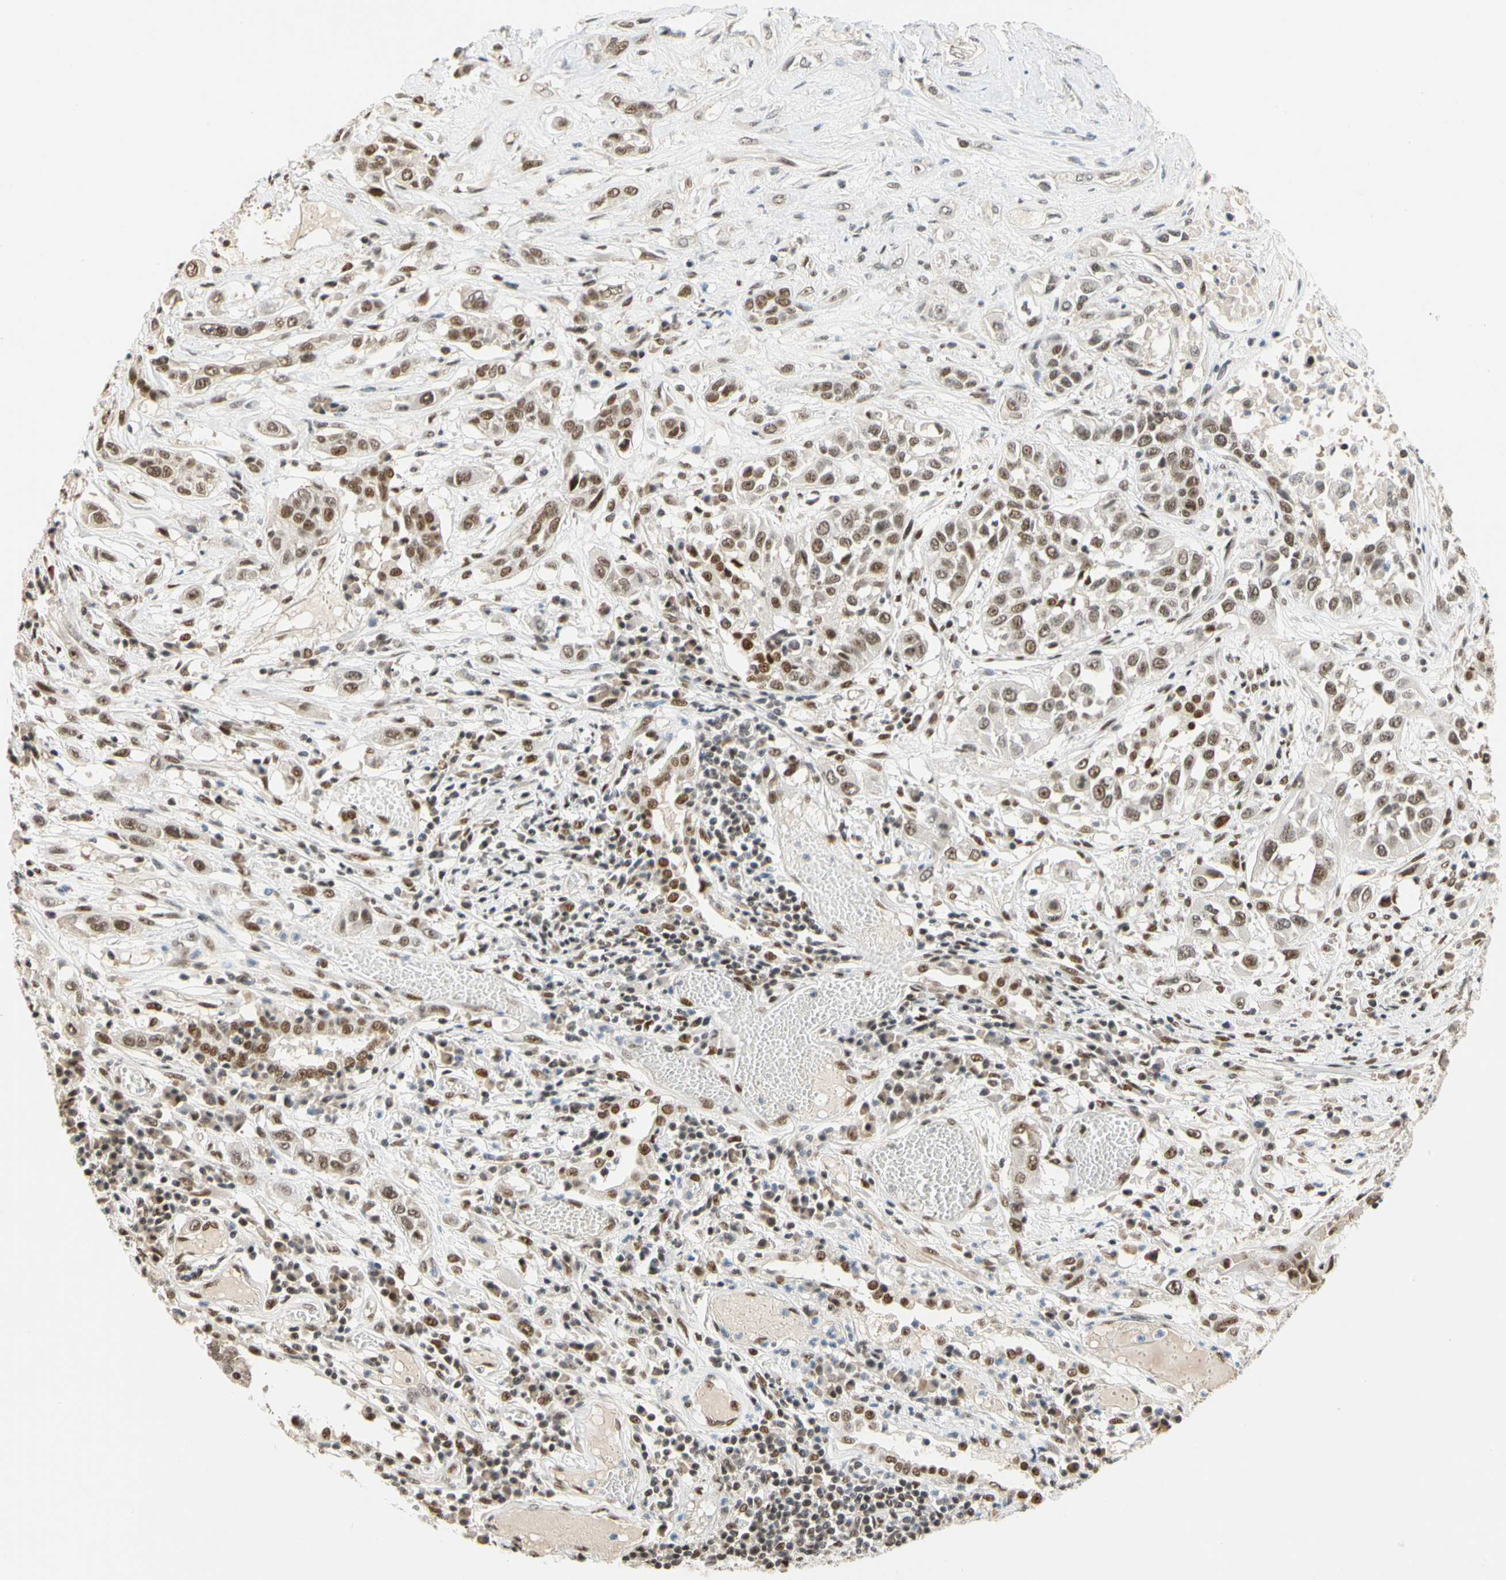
{"staining": {"intensity": "moderate", "quantity": ">75%", "location": "nuclear"}, "tissue": "lung cancer", "cell_type": "Tumor cells", "image_type": "cancer", "snomed": [{"axis": "morphology", "description": "Squamous cell carcinoma, NOS"}, {"axis": "topography", "description": "Lung"}], "caption": "Squamous cell carcinoma (lung) stained with DAB (3,3'-diaminobenzidine) IHC displays medium levels of moderate nuclear positivity in about >75% of tumor cells.", "gene": "ZSCAN16", "patient": {"sex": "male", "age": 71}}